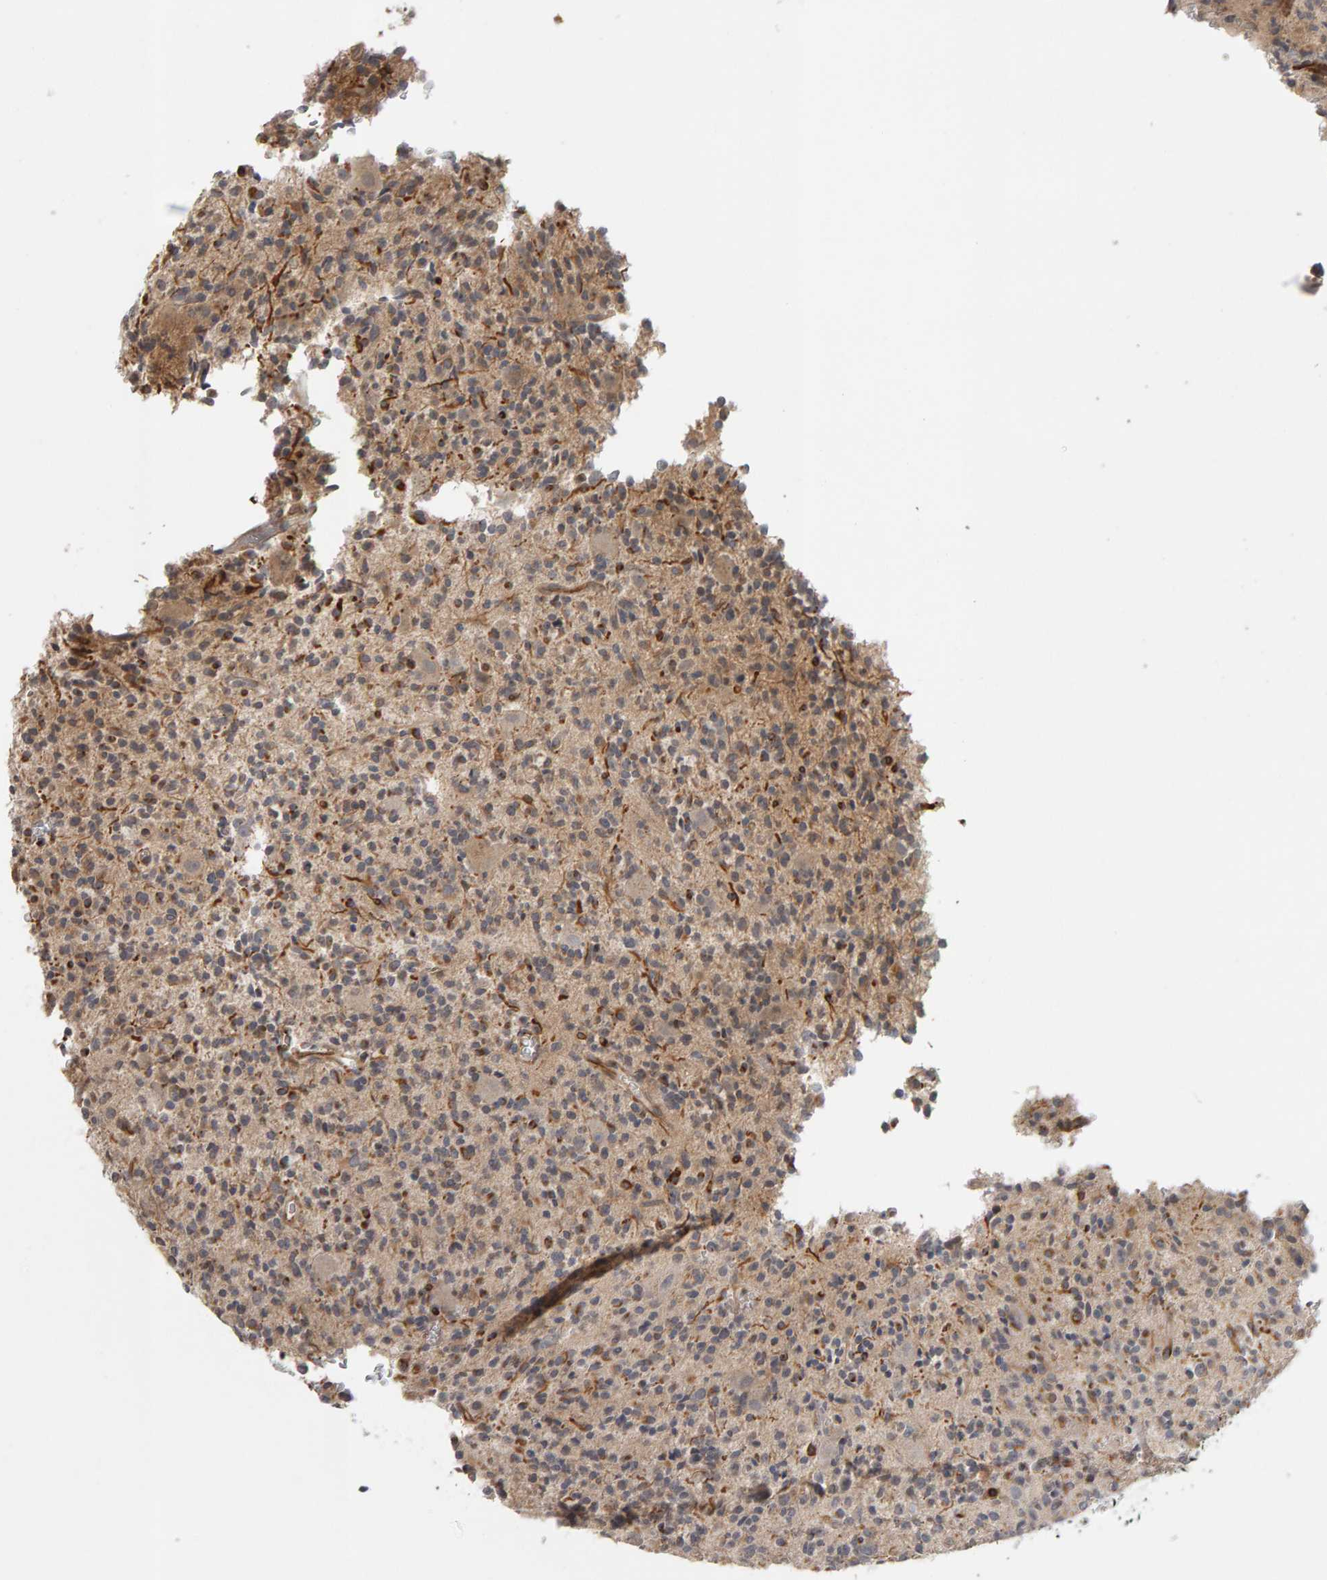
{"staining": {"intensity": "negative", "quantity": "none", "location": "none"}, "tissue": "glioma", "cell_type": "Tumor cells", "image_type": "cancer", "snomed": [{"axis": "morphology", "description": "Glioma, malignant, High grade"}, {"axis": "topography", "description": "Brain"}], "caption": "High power microscopy micrograph of an IHC histopathology image of glioma, revealing no significant positivity in tumor cells.", "gene": "TEFM", "patient": {"sex": "male", "age": 34}}